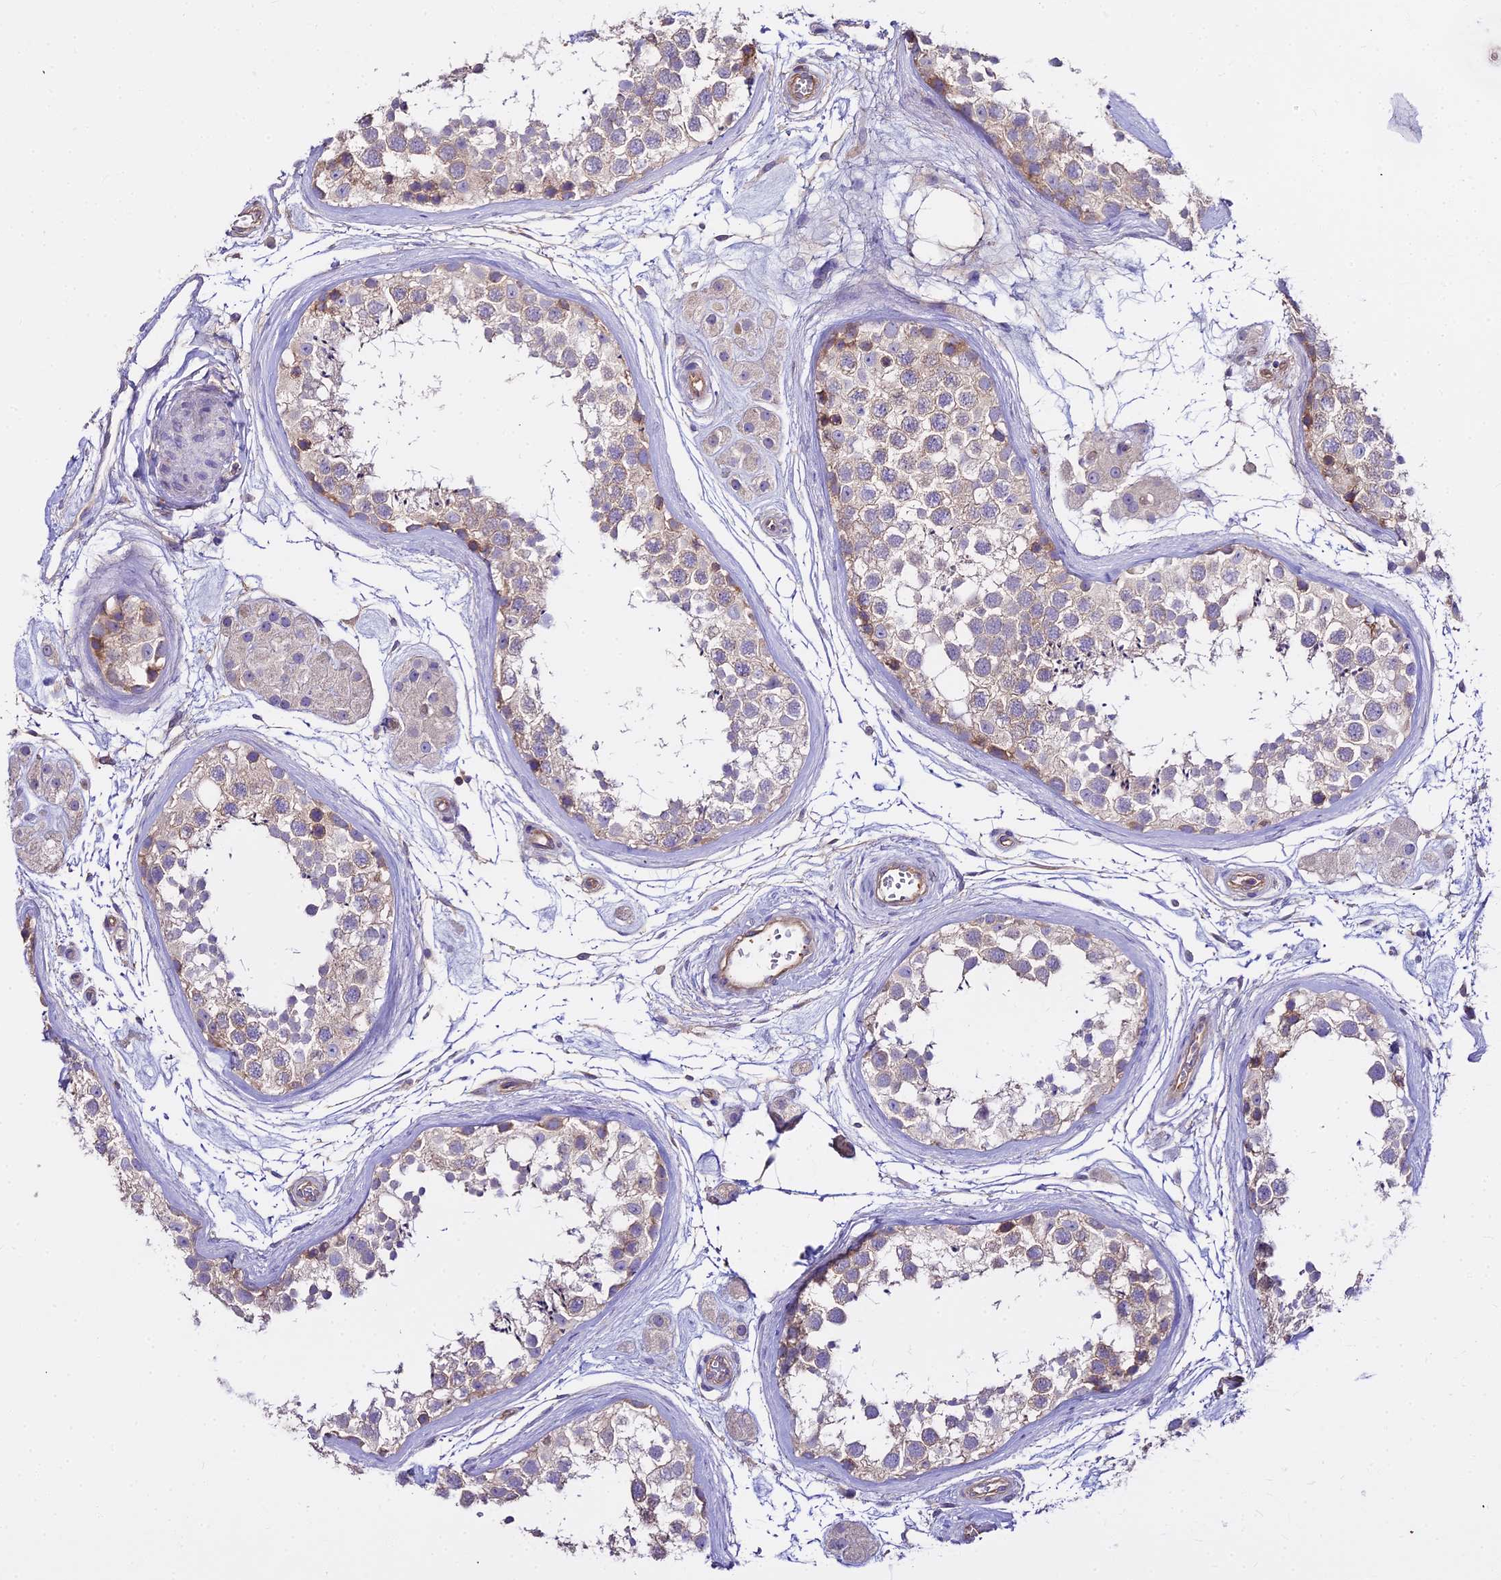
{"staining": {"intensity": "moderate", "quantity": "<25%", "location": "cytoplasmic/membranous"}, "tissue": "testis", "cell_type": "Cells in seminiferous ducts", "image_type": "normal", "snomed": [{"axis": "morphology", "description": "Normal tissue, NOS"}, {"axis": "topography", "description": "Testis"}], "caption": "A brown stain shows moderate cytoplasmic/membranous positivity of a protein in cells in seminiferous ducts of unremarkable testis.", "gene": "GLYAT", "patient": {"sex": "male", "age": 56}}